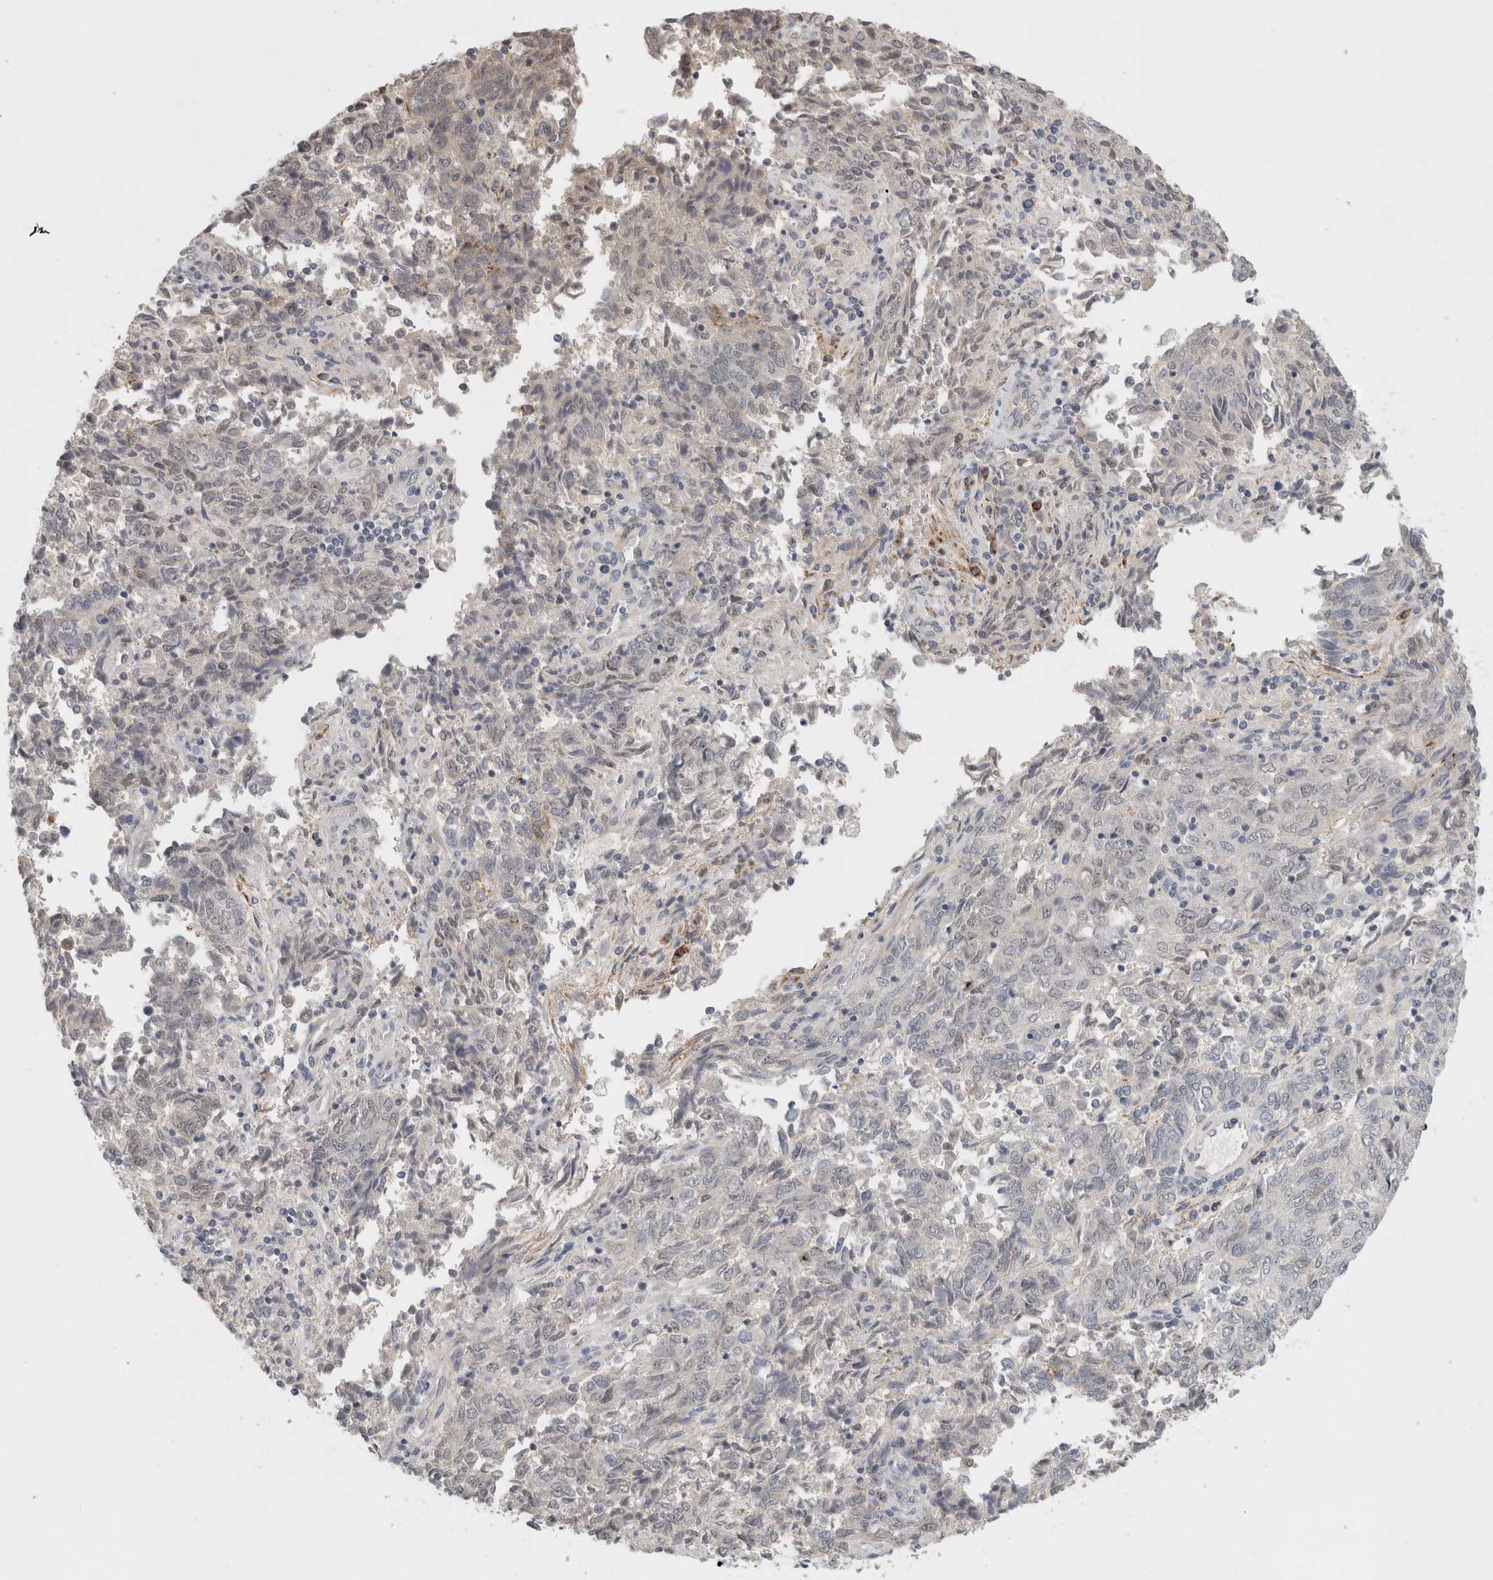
{"staining": {"intensity": "negative", "quantity": "none", "location": "none"}, "tissue": "endometrial cancer", "cell_type": "Tumor cells", "image_type": "cancer", "snomed": [{"axis": "morphology", "description": "Adenocarcinoma, NOS"}, {"axis": "topography", "description": "Endometrium"}], "caption": "Endometrial cancer was stained to show a protein in brown. There is no significant staining in tumor cells. (DAB (3,3'-diaminobenzidine) IHC visualized using brightfield microscopy, high magnification).", "gene": "HCN3", "patient": {"sex": "female", "age": 80}}